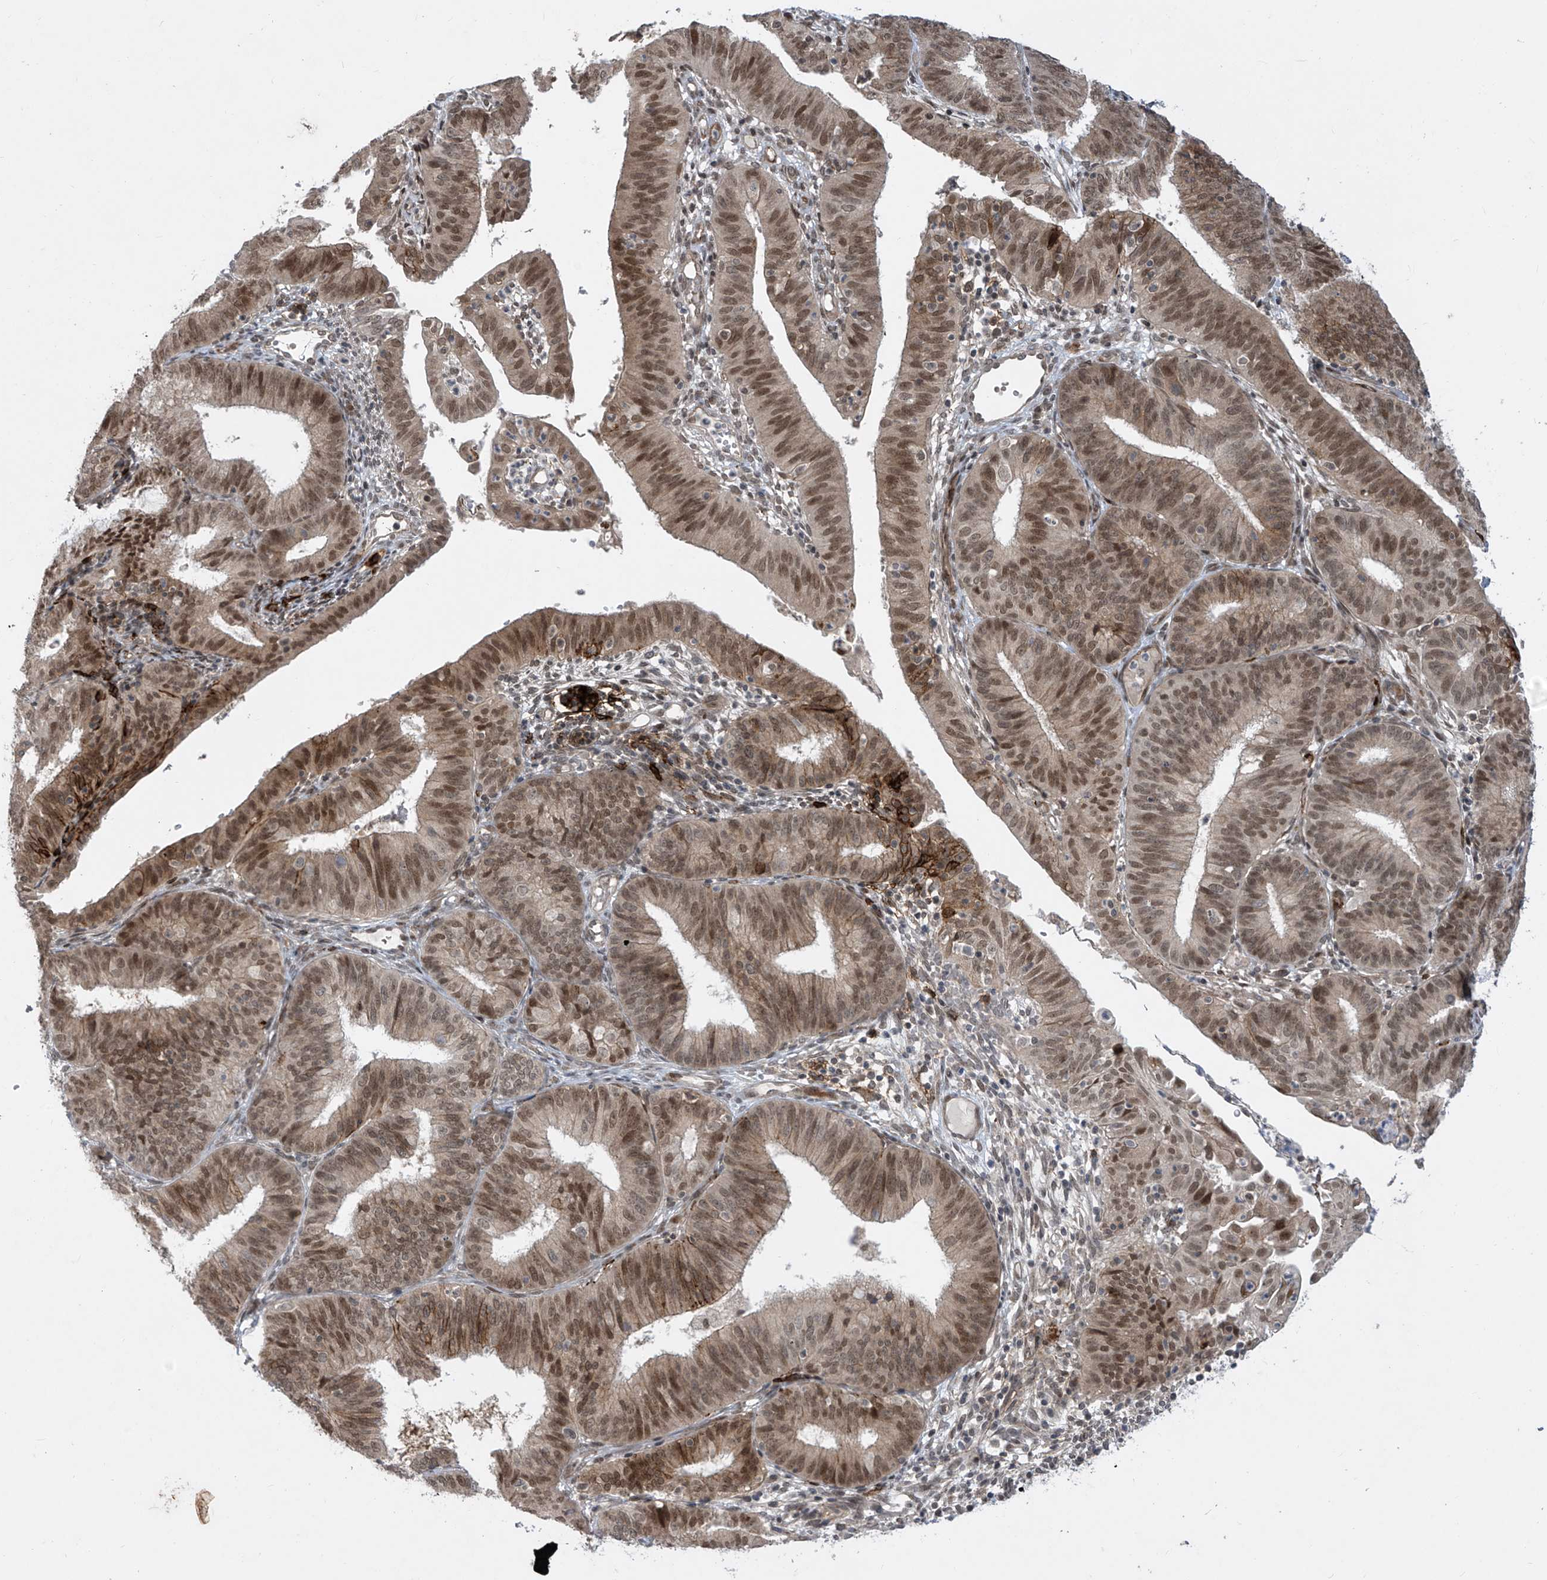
{"staining": {"intensity": "moderate", "quantity": ">75%", "location": "nuclear"}, "tissue": "endometrial cancer", "cell_type": "Tumor cells", "image_type": "cancer", "snomed": [{"axis": "morphology", "description": "Adenocarcinoma, NOS"}, {"axis": "topography", "description": "Endometrium"}], "caption": "DAB (3,3'-diaminobenzidine) immunohistochemical staining of human endometrial adenocarcinoma shows moderate nuclear protein positivity in approximately >75% of tumor cells. Ihc stains the protein in brown and the nuclei are stained blue.", "gene": "LAGE3", "patient": {"sex": "female", "age": 51}}